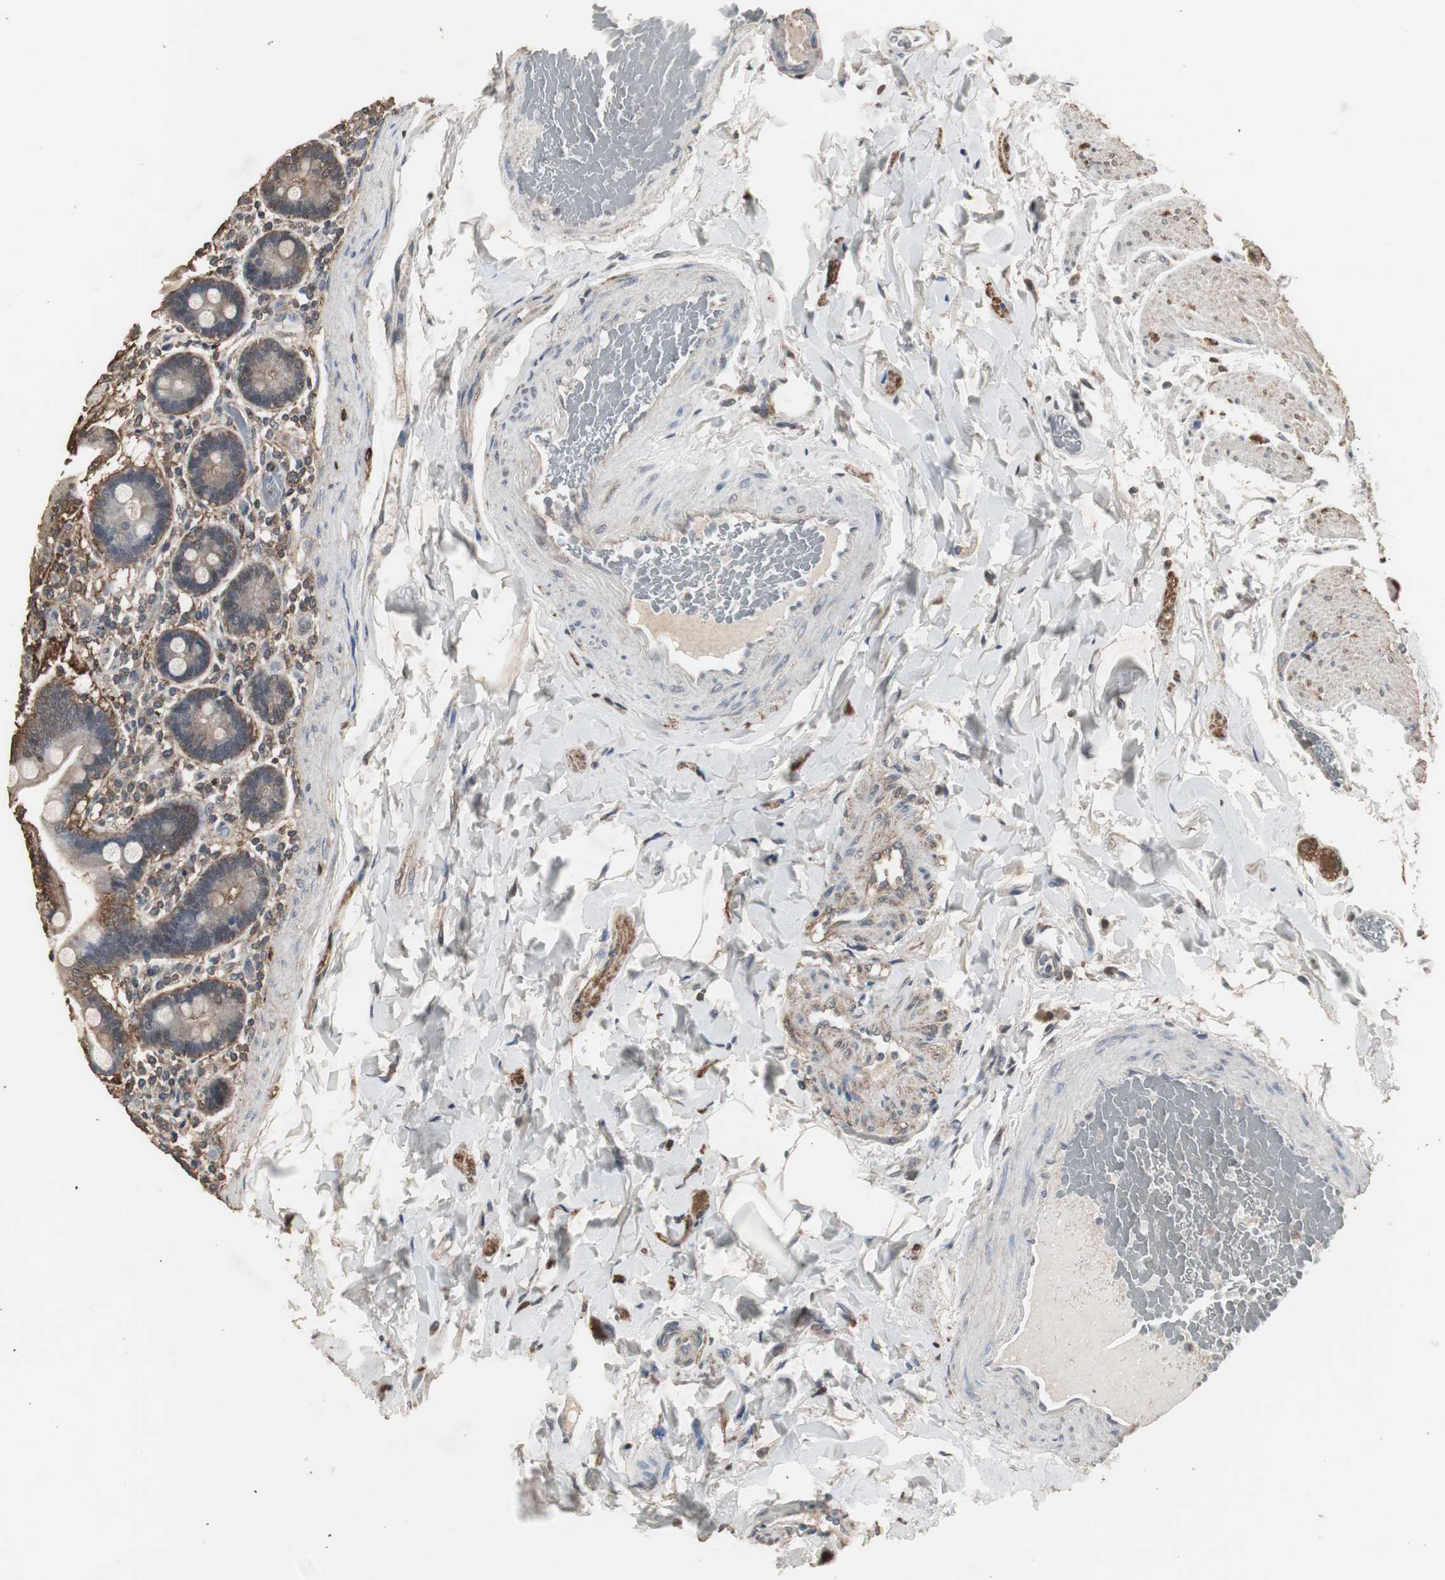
{"staining": {"intensity": "moderate", "quantity": "25%-75%", "location": "cytoplasmic/membranous"}, "tissue": "duodenum", "cell_type": "Glandular cells", "image_type": "normal", "snomed": [{"axis": "morphology", "description": "Normal tissue, NOS"}, {"axis": "topography", "description": "Duodenum"}], "caption": "IHC micrograph of unremarkable duodenum stained for a protein (brown), which exhibits medium levels of moderate cytoplasmic/membranous staining in about 25%-75% of glandular cells.", "gene": "HPRT1", "patient": {"sex": "female", "age": 53}}